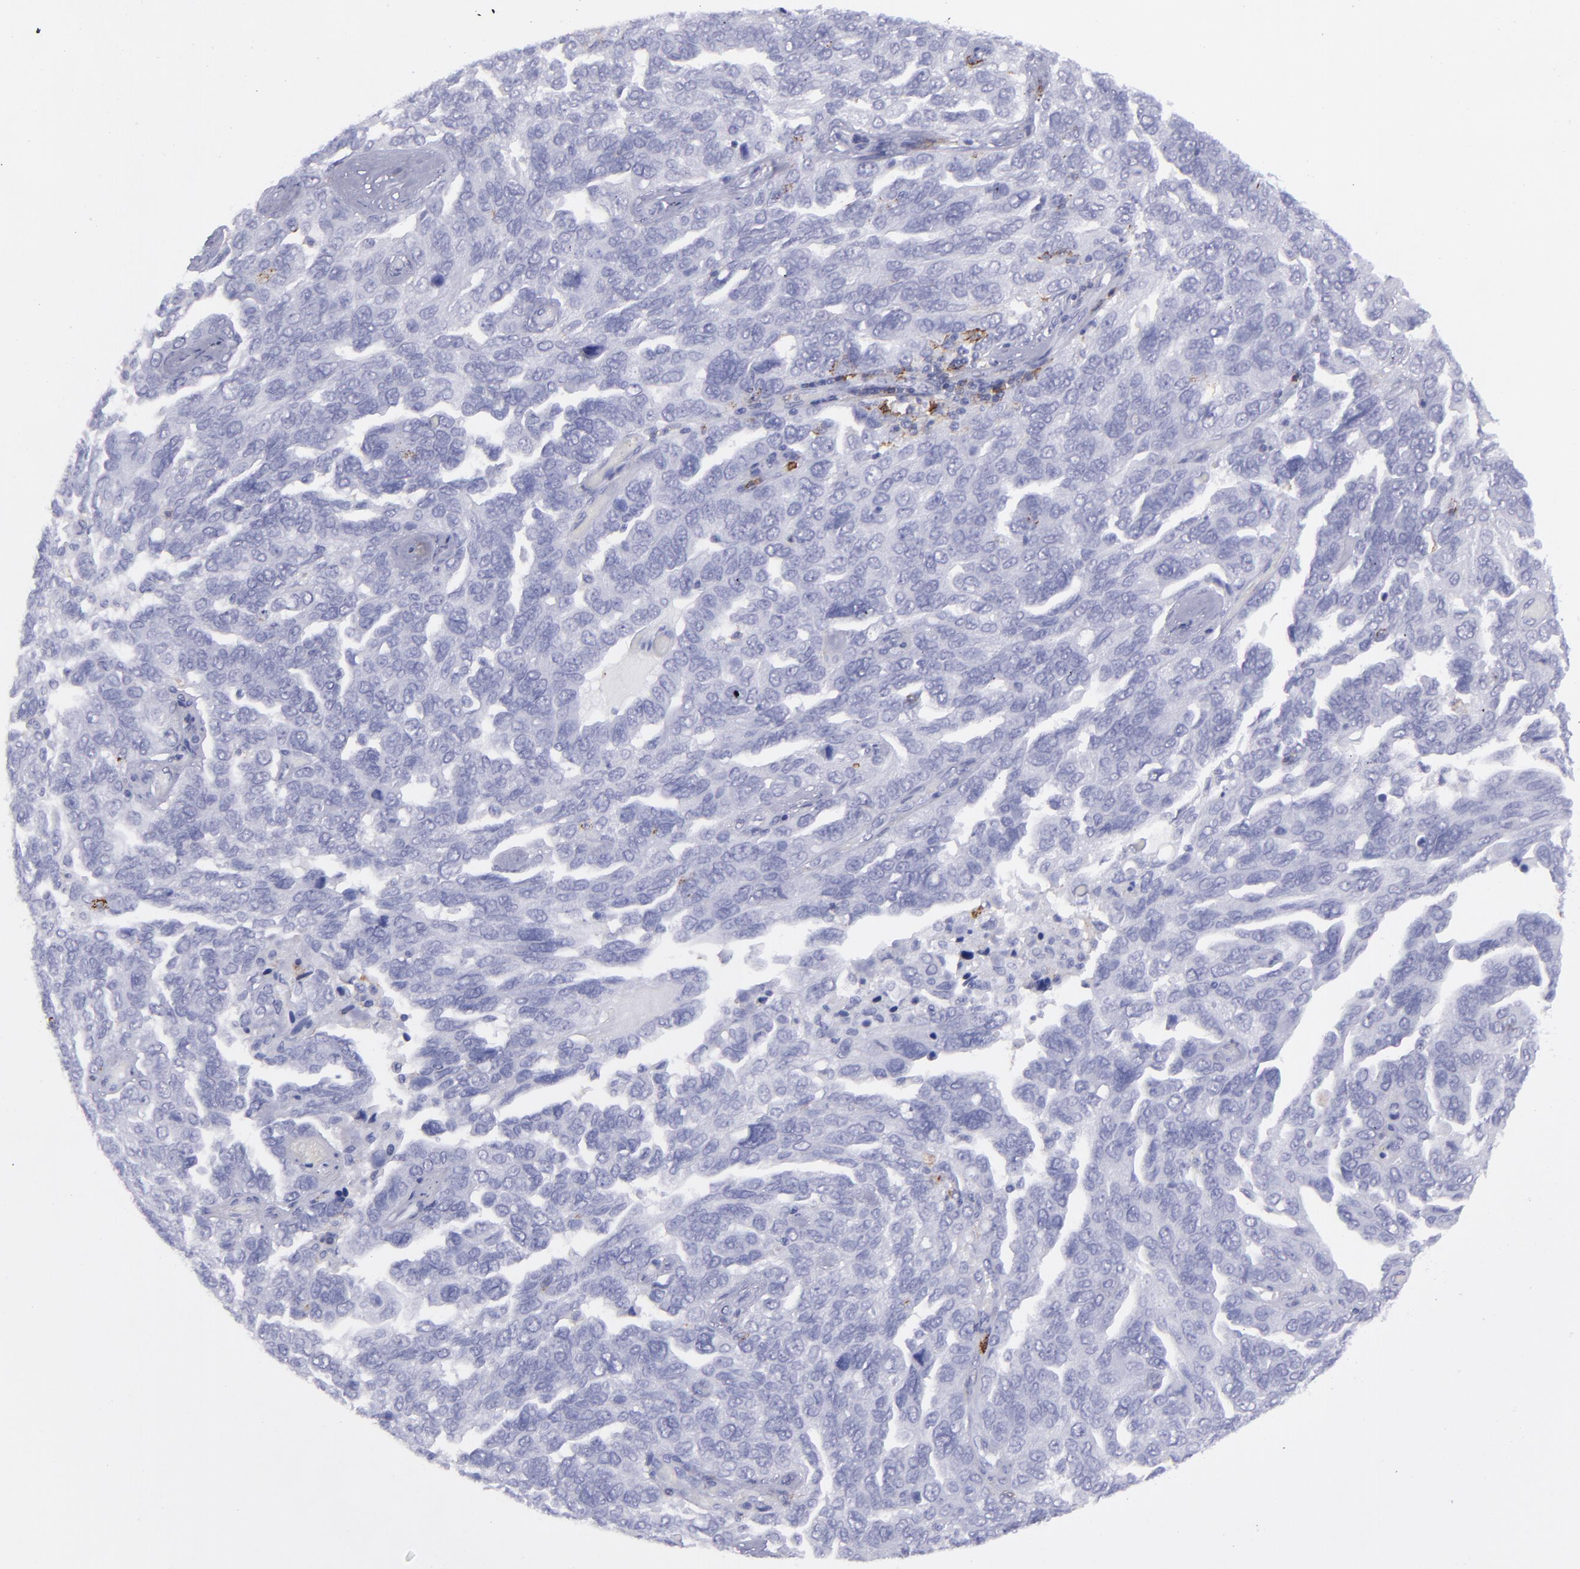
{"staining": {"intensity": "negative", "quantity": "none", "location": "none"}, "tissue": "ovarian cancer", "cell_type": "Tumor cells", "image_type": "cancer", "snomed": [{"axis": "morphology", "description": "Cystadenocarcinoma, serous, NOS"}, {"axis": "topography", "description": "Ovary"}], "caption": "IHC image of neoplastic tissue: ovarian cancer stained with DAB reveals no significant protein expression in tumor cells.", "gene": "SELPLG", "patient": {"sex": "female", "age": 64}}